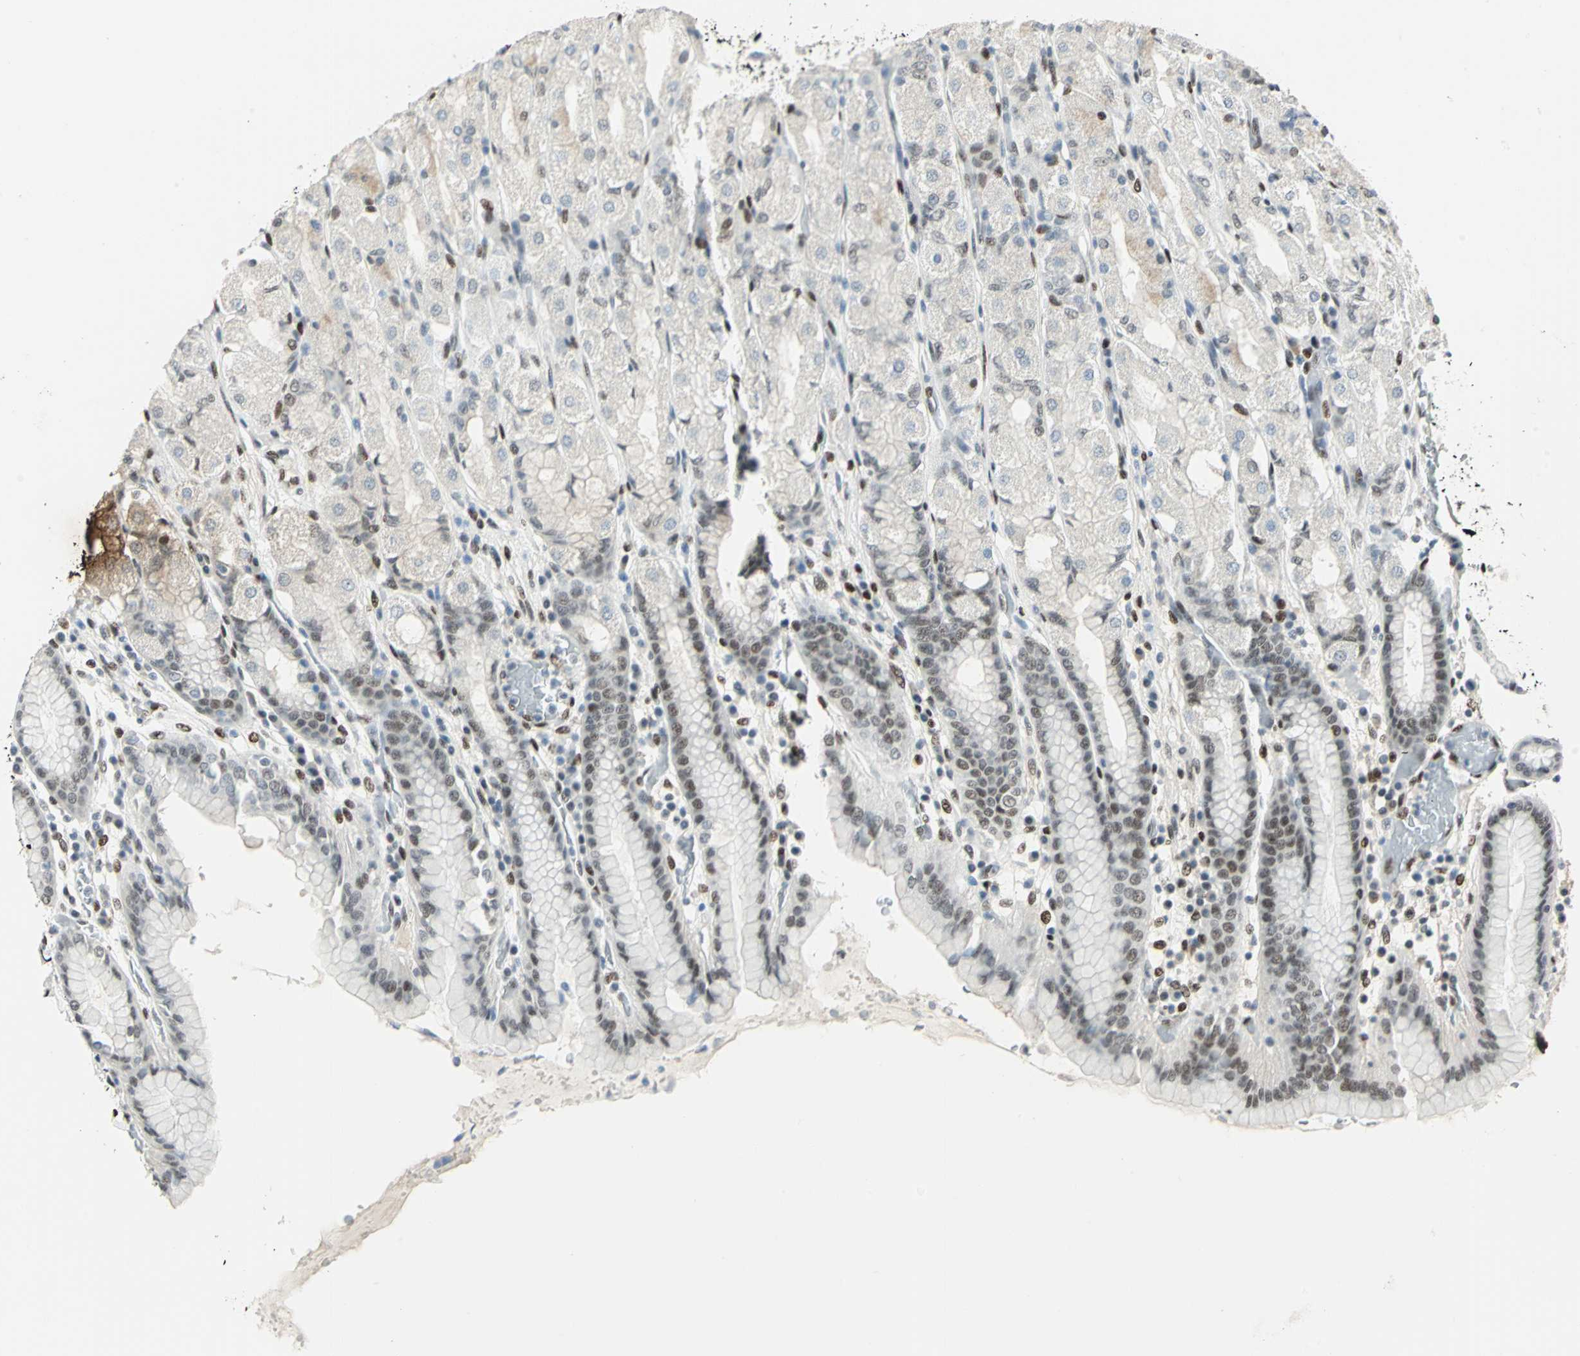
{"staining": {"intensity": "moderate", "quantity": "25%-75%", "location": "cytoplasmic/membranous,nuclear"}, "tissue": "stomach", "cell_type": "Glandular cells", "image_type": "normal", "snomed": [{"axis": "morphology", "description": "Normal tissue, NOS"}, {"axis": "topography", "description": "Stomach, upper"}], "caption": "Moderate cytoplasmic/membranous,nuclear protein expression is identified in approximately 25%-75% of glandular cells in stomach. (DAB = brown stain, brightfield microscopy at high magnification).", "gene": "MEIS2", "patient": {"sex": "male", "age": 68}}